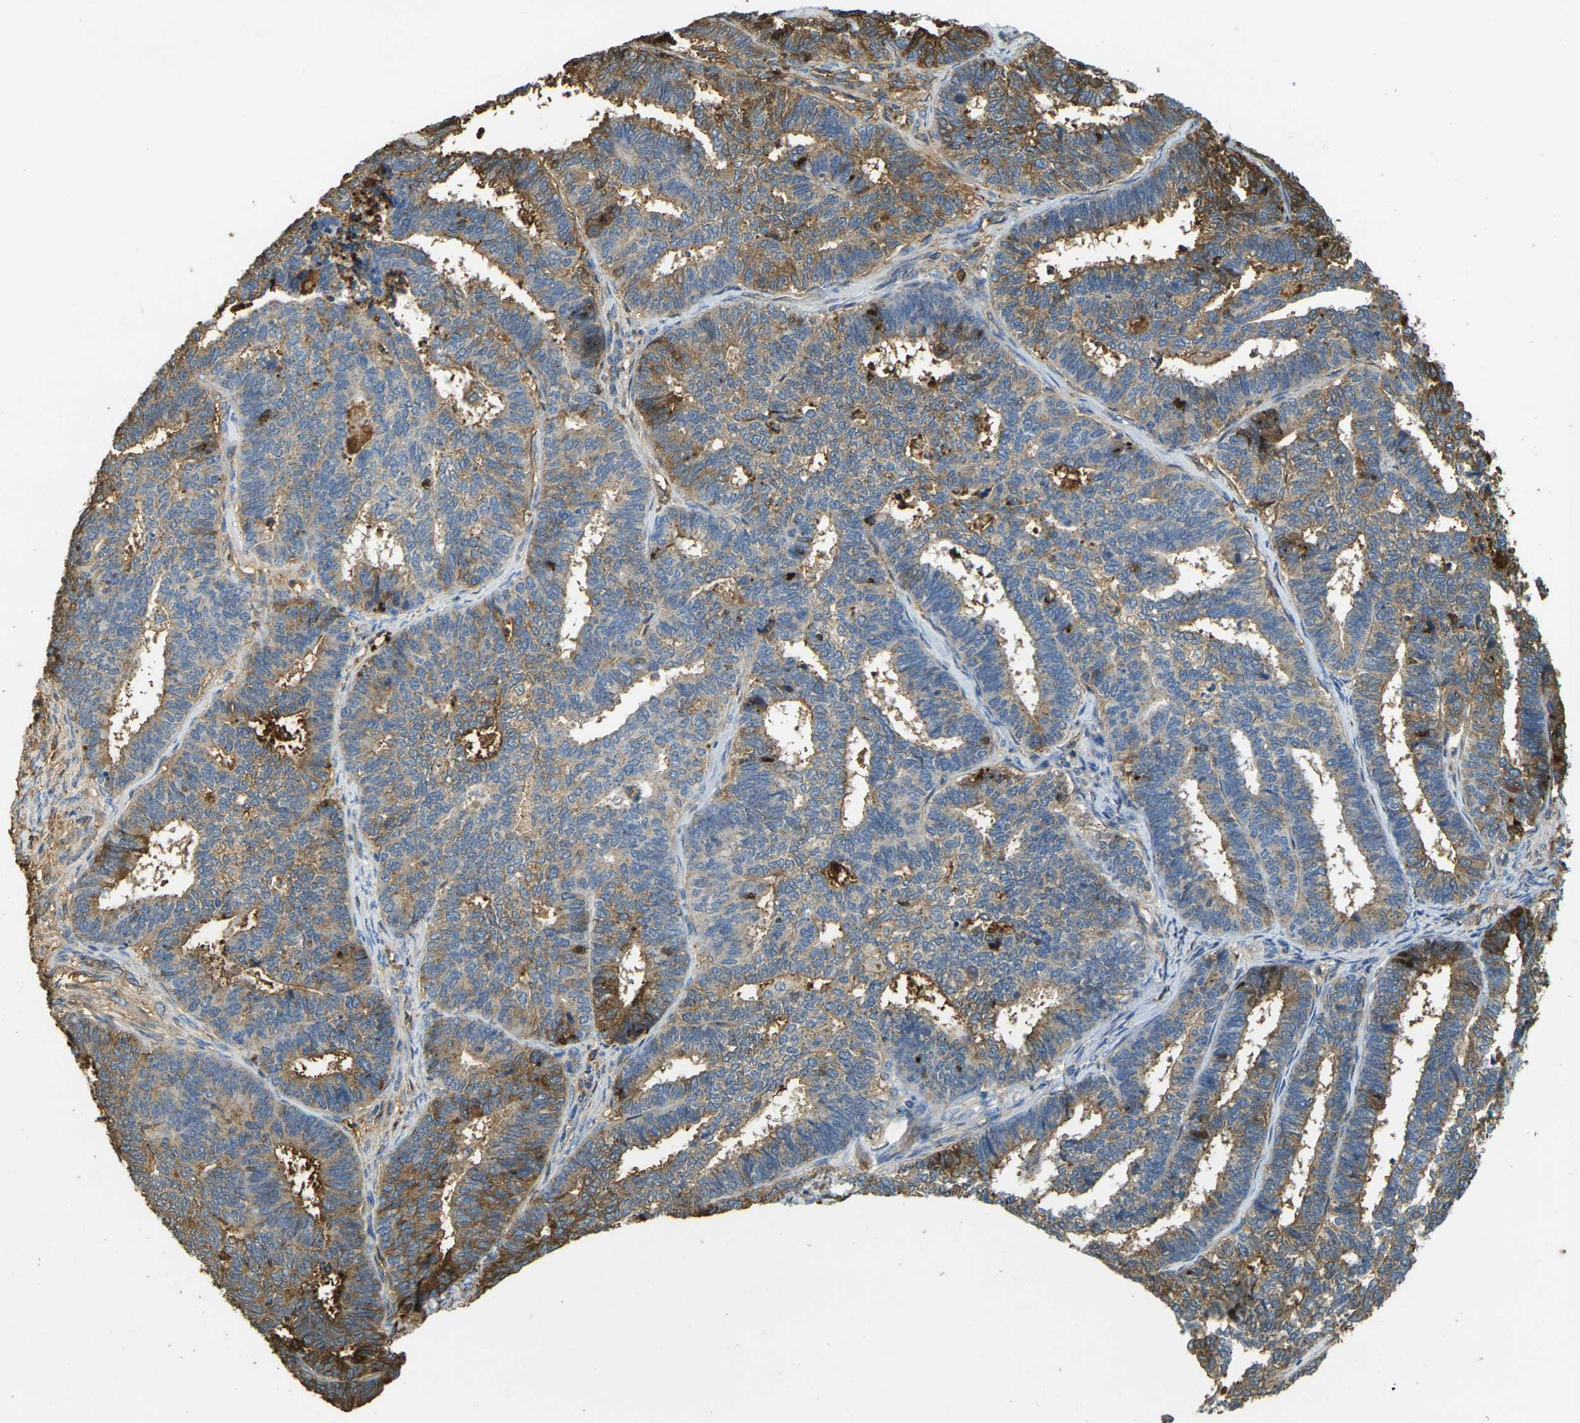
{"staining": {"intensity": "moderate", "quantity": ">75%", "location": "cytoplasmic/membranous"}, "tissue": "endometrial cancer", "cell_type": "Tumor cells", "image_type": "cancer", "snomed": [{"axis": "morphology", "description": "Adenocarcinoma, NOS"}, {"axis": "topography", "description": "Endometrium"}], "caption": "Endometrial cancer (adenocarcinoma) stained for a protein (brown) reveals moderate cytoplasmic/membranous positive staining in approximately >75% of tumor cells.", "gene": "PLCD1", "patient": {"sex": "female", "age": 70}}